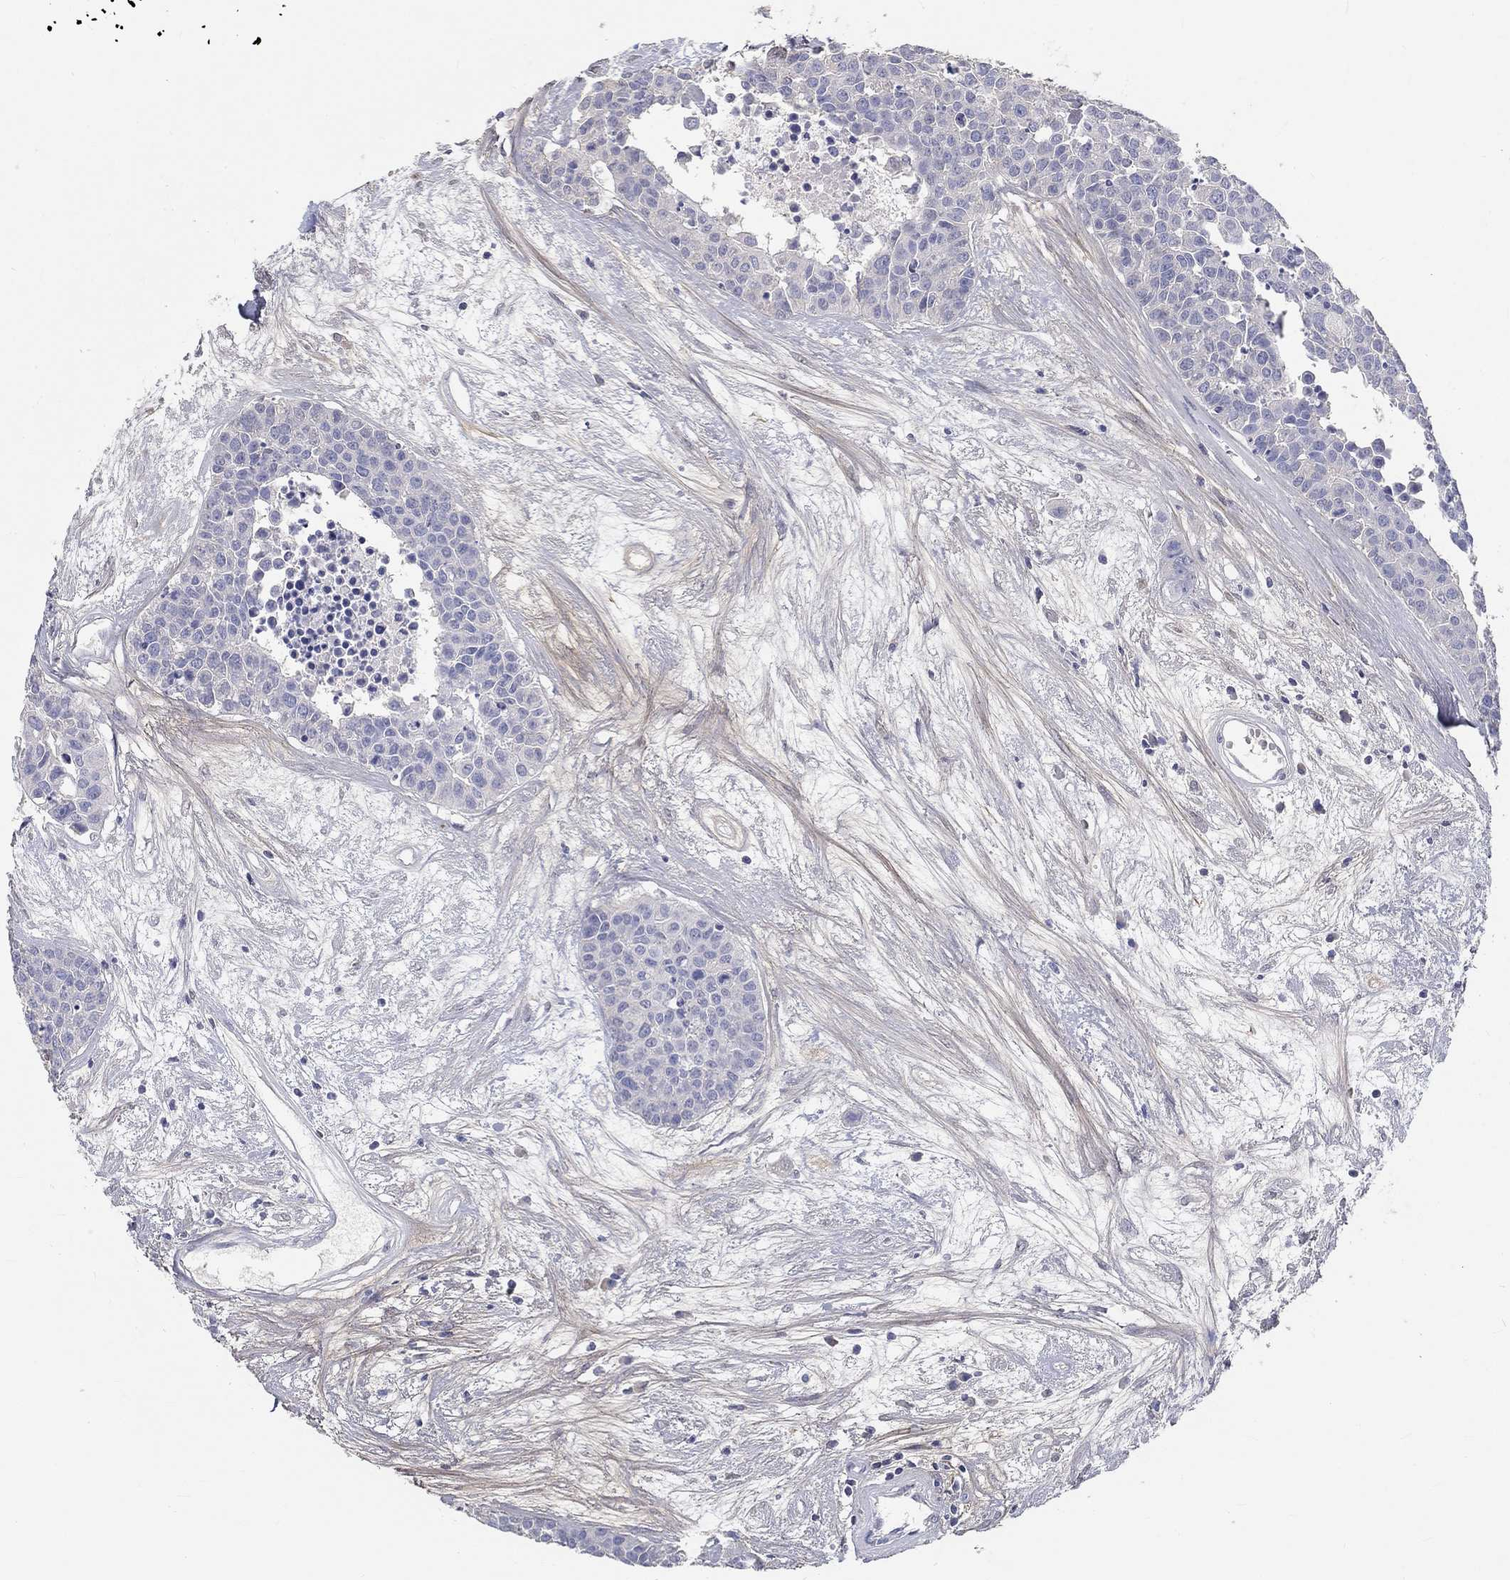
{"staining": {"intensity": "negative", "quantity": "none", "location": "none"}, "tissue": "carcinoid", "cell_type": "Tumor cells", "image_type": "cancer", "snomed": [{"axis": "morphology", "description": "Carcinoid, malignant, NOS"}, {"axis": "topography", "description": "Colon"}], "caption": "There is no significant staining in tumor cells of carcinoid.", "gene": "FGF2", "patient": {"sex": "male", "age": 81}}